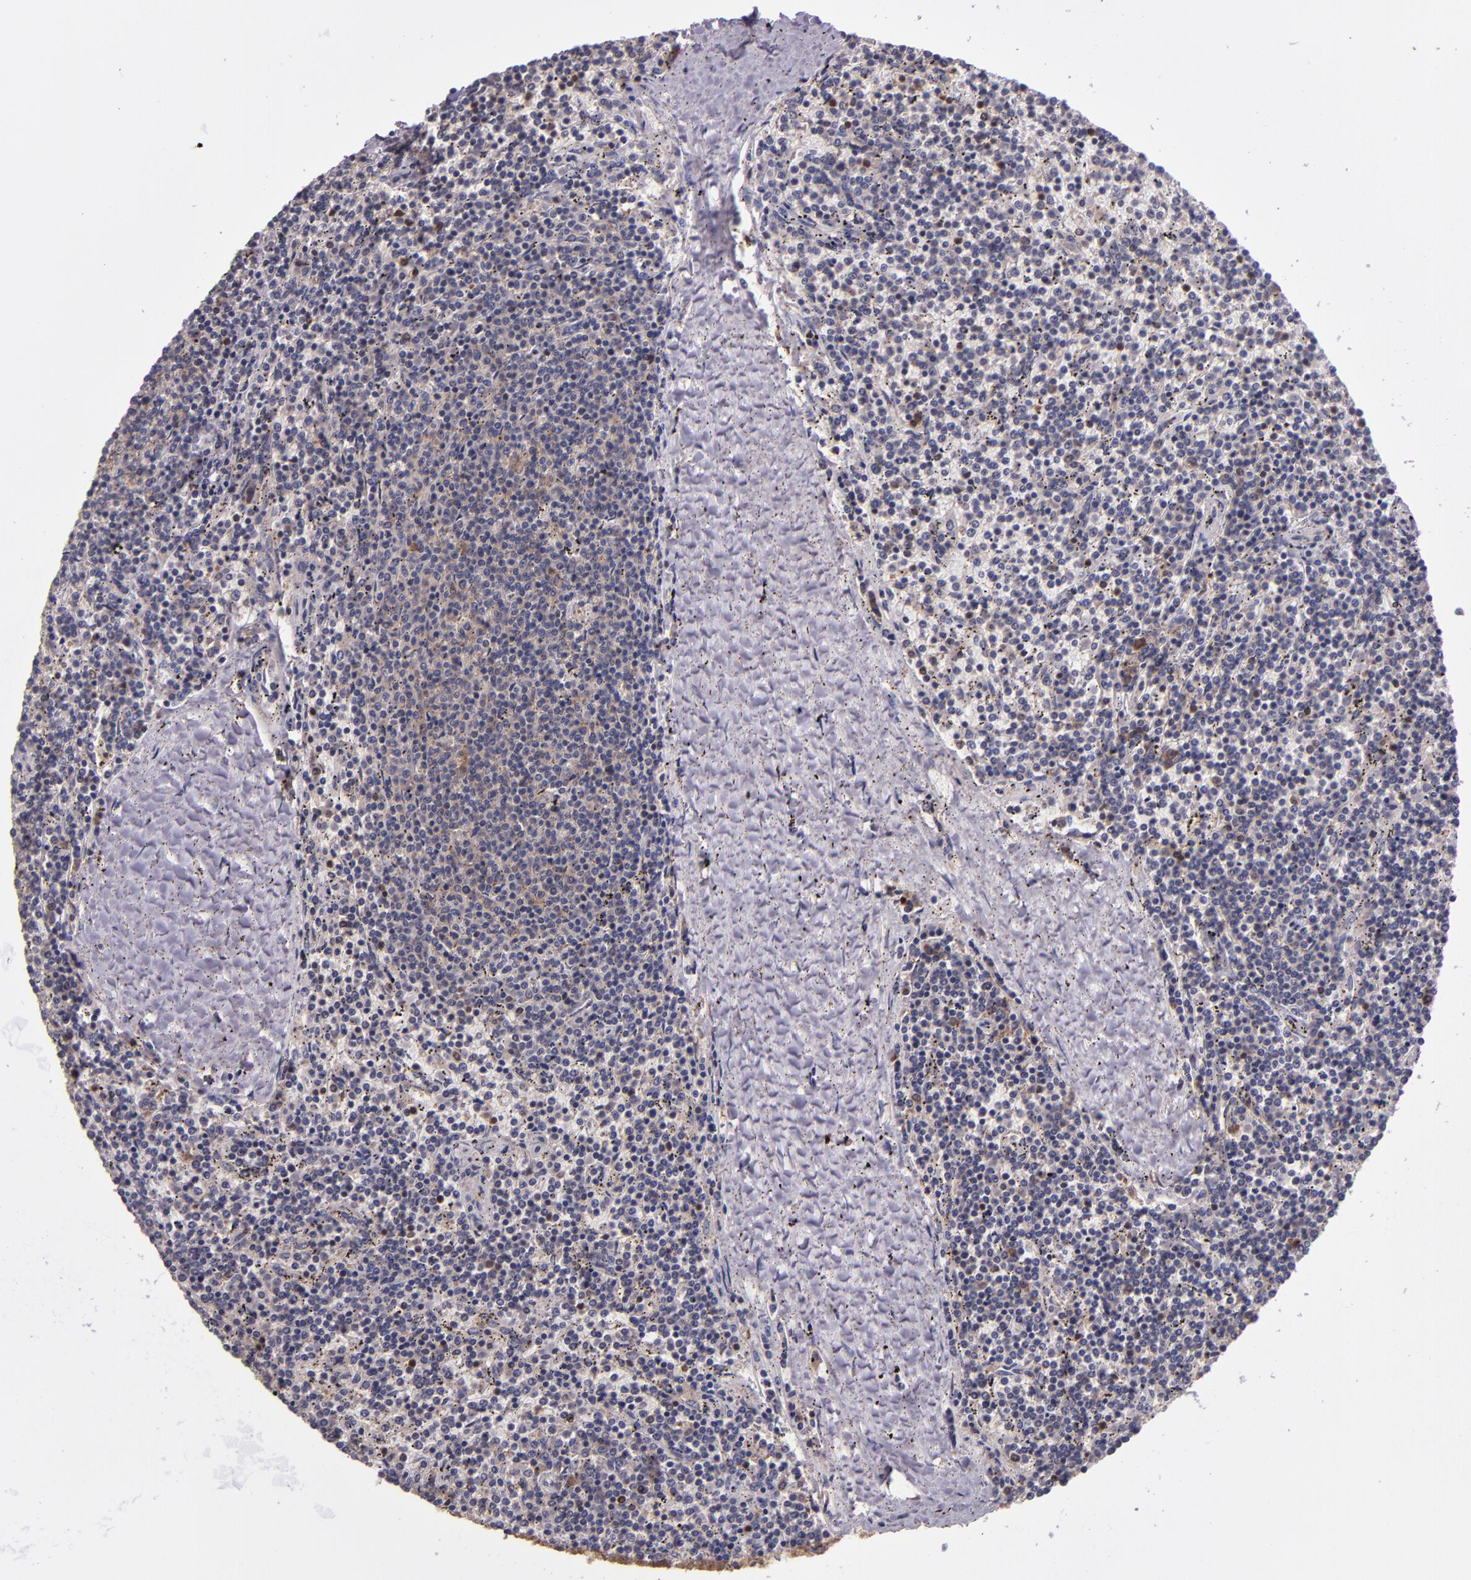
{"staining": {"intensity": "weak", "quantity": "25%-75%", "location": "cytoplasmic/membranous"}, "tissue": "lymphoma", "cell_type": "Tumor cells", "image_type": "cancer", "snomed": [{"axis": "morphology", "description": "Malignant lymphoma, non-Hodgkin's type, Low grade"}, {"axis": "topography", "description": "Spleen"}], "caption": "This image exhibits immunohistochemistry staining of low-grade malignant lymphoma, non-Hodgkin's type, with low weak cytoplasmic/membranous positivity in about 25%-75% of tumor cells.", "gene": "EIF4ENIF1", "patient": {"sex": "female", "age": 50}}